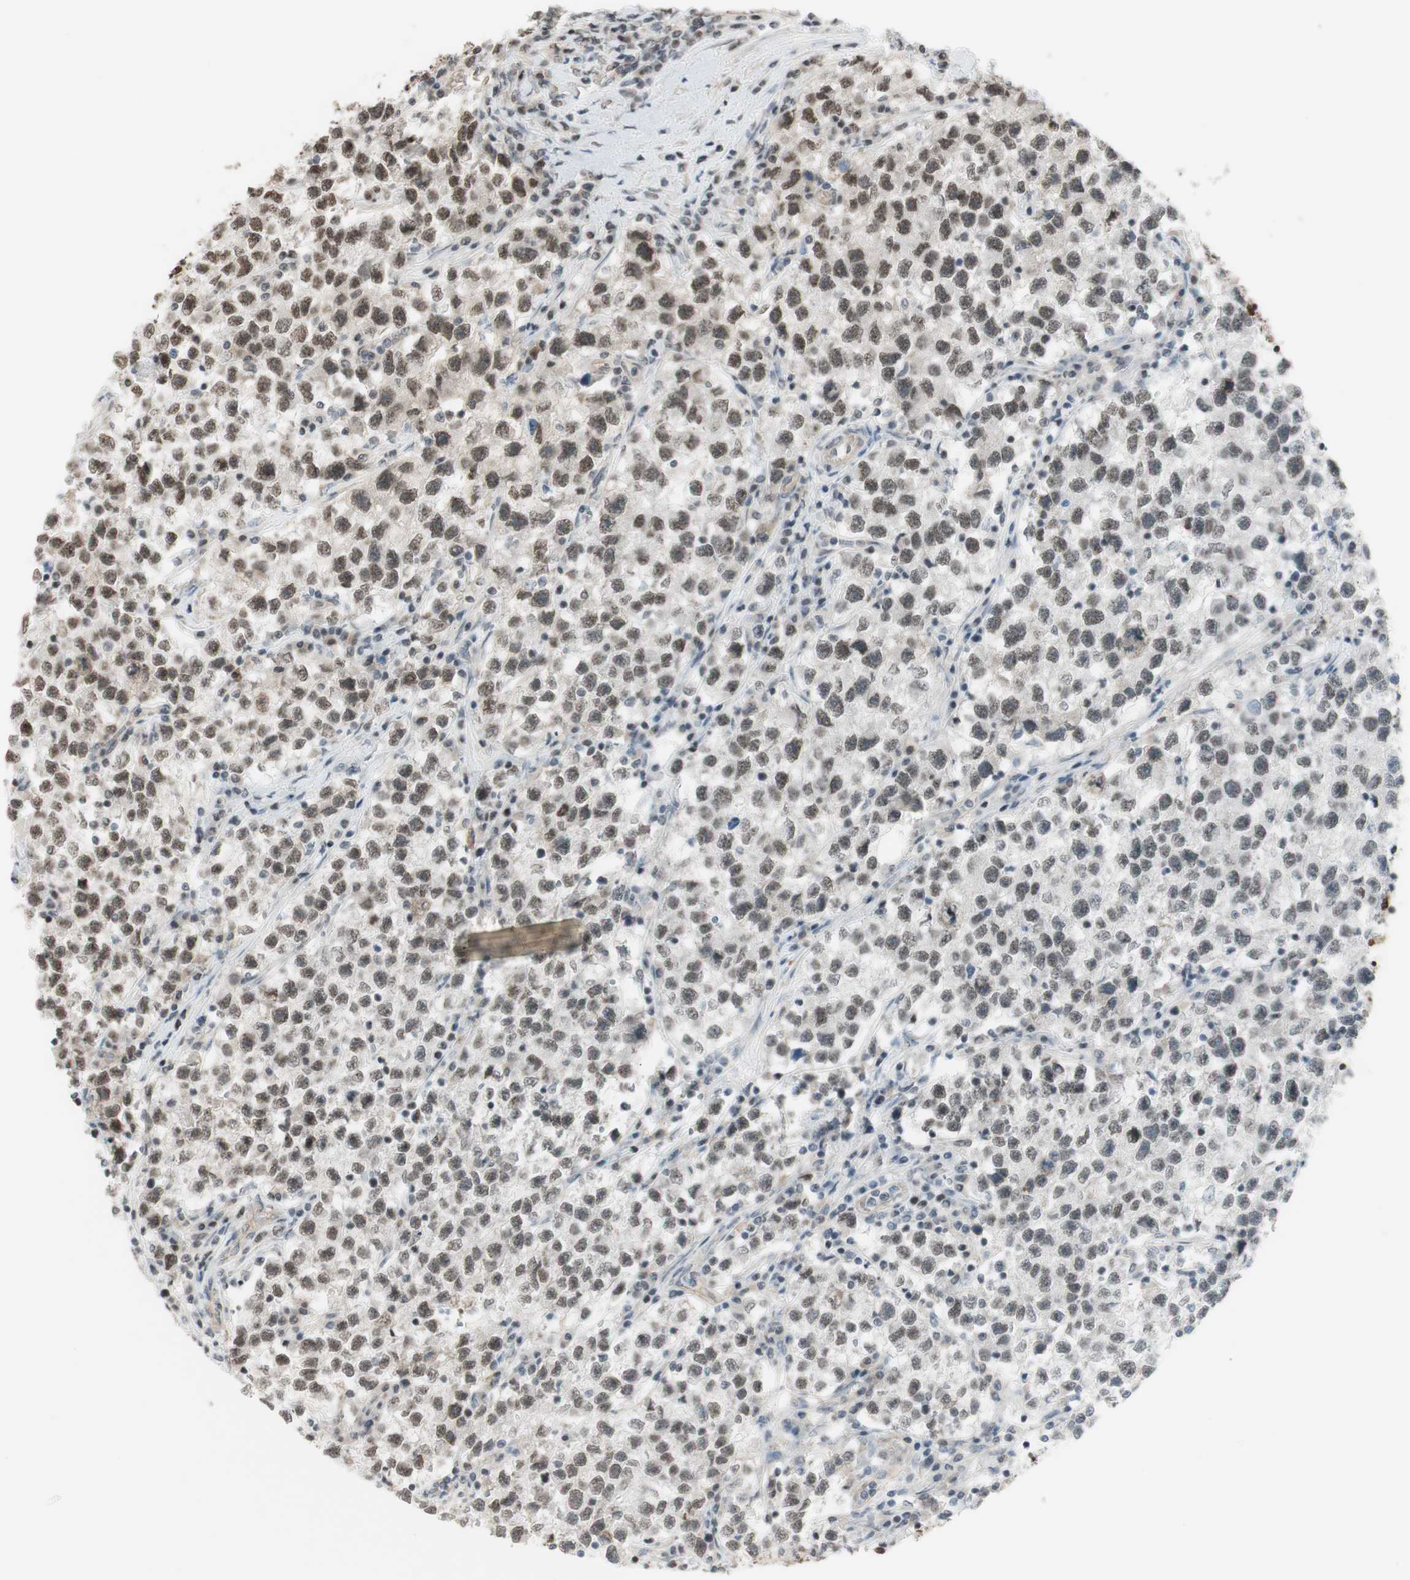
{"staining": {"intensity": "weak", "quantity": ">75%", "location": "nuclear"}, "tissue": "testis cancer", "cell_type": "Tumor cells", "image_type": "cancer", "snomed": [{"axis": "morphology", "description": "Seminoma, NOS"}, {"axis": "topography", "description": "Testis"}], "caption": "DAB immunohistochemical staining of human testis cancer displays weak nuclear protein expression in approximately >75% of tumor cells.", "gene": "SUFU", "patient": {"sex": "male", "age": 22}}